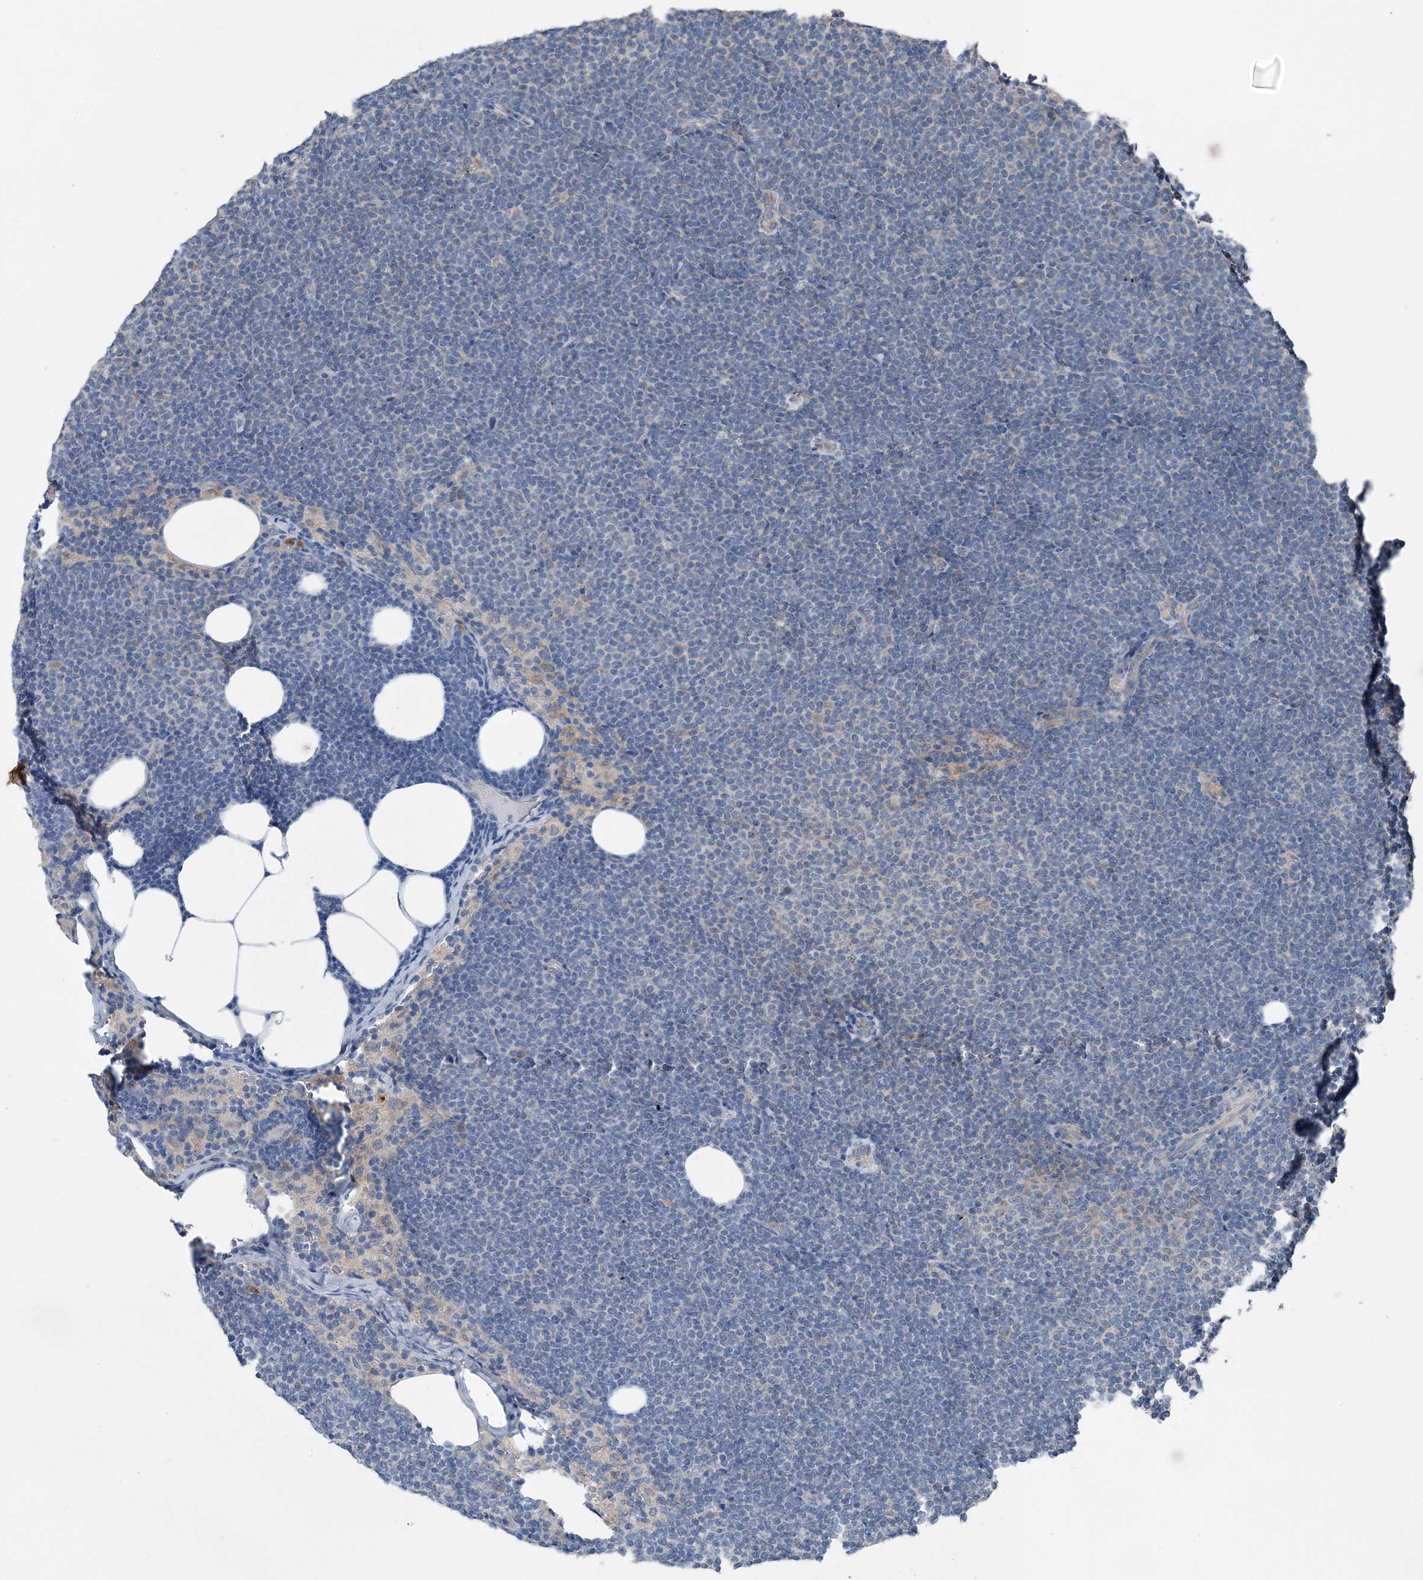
{"staining": {"intensity": "negative", "quantity": "none", "location": "none"}, "tissue": "lymphoma", "cell_type": "Tumor cells", "image_type": "cancer", "snomed": [{"axis": "morphology", "description": "Malignant lymphoma, non-Hodgkin's type, Low grade"}, {"axis": "topography", "description": "Lymph node"}], "caption": "Immunohistochemistry photomicrograph of neoplastic tissue: malignant lymphoma, non-Hodgkin's type (low-grade) stained with DAB demonstrates no significant protein positivity in tumor cells.", "gene": "DHX30", "patient": {"sex": "female", "age": 53}}